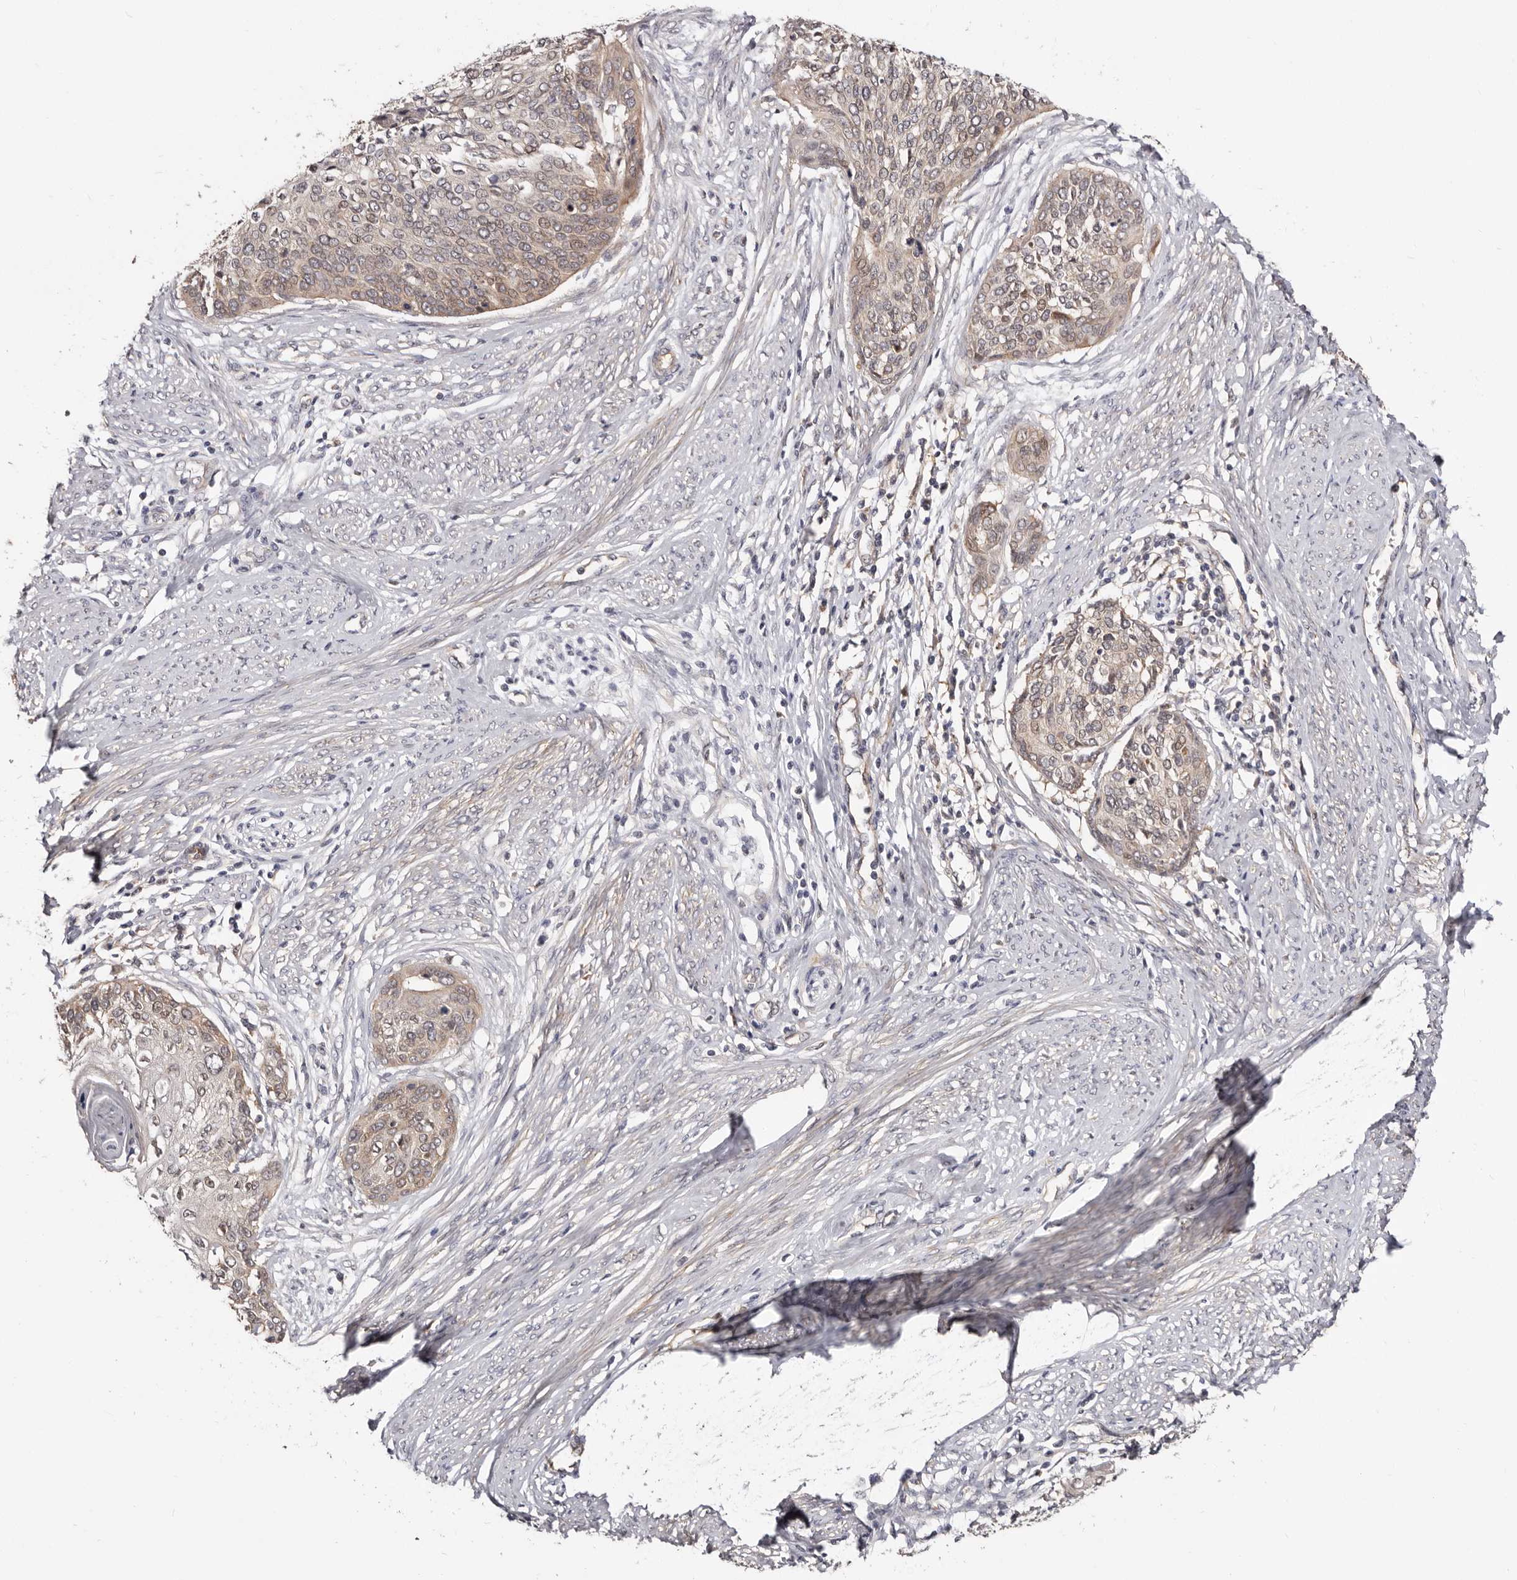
{"staining": {"intensity": "weak", "quantity": "<25%", "location": "cytoplasmic/membranous"}, "tissue": "cervical cancer", "cell_type": "Tumor cells", "image_type": "cancer", "snomed": [{"axis": "morphology", "description": "Squamous cell carcinoma, NOS"}, {"axis": "topography", "description": "Cervix"}], "caption": "There is no significant expression in tumor cells of squamous cell carcinoma (cervical).", "gene": "GPATCH4", "patient": {"sex": "female", "age": 37}}